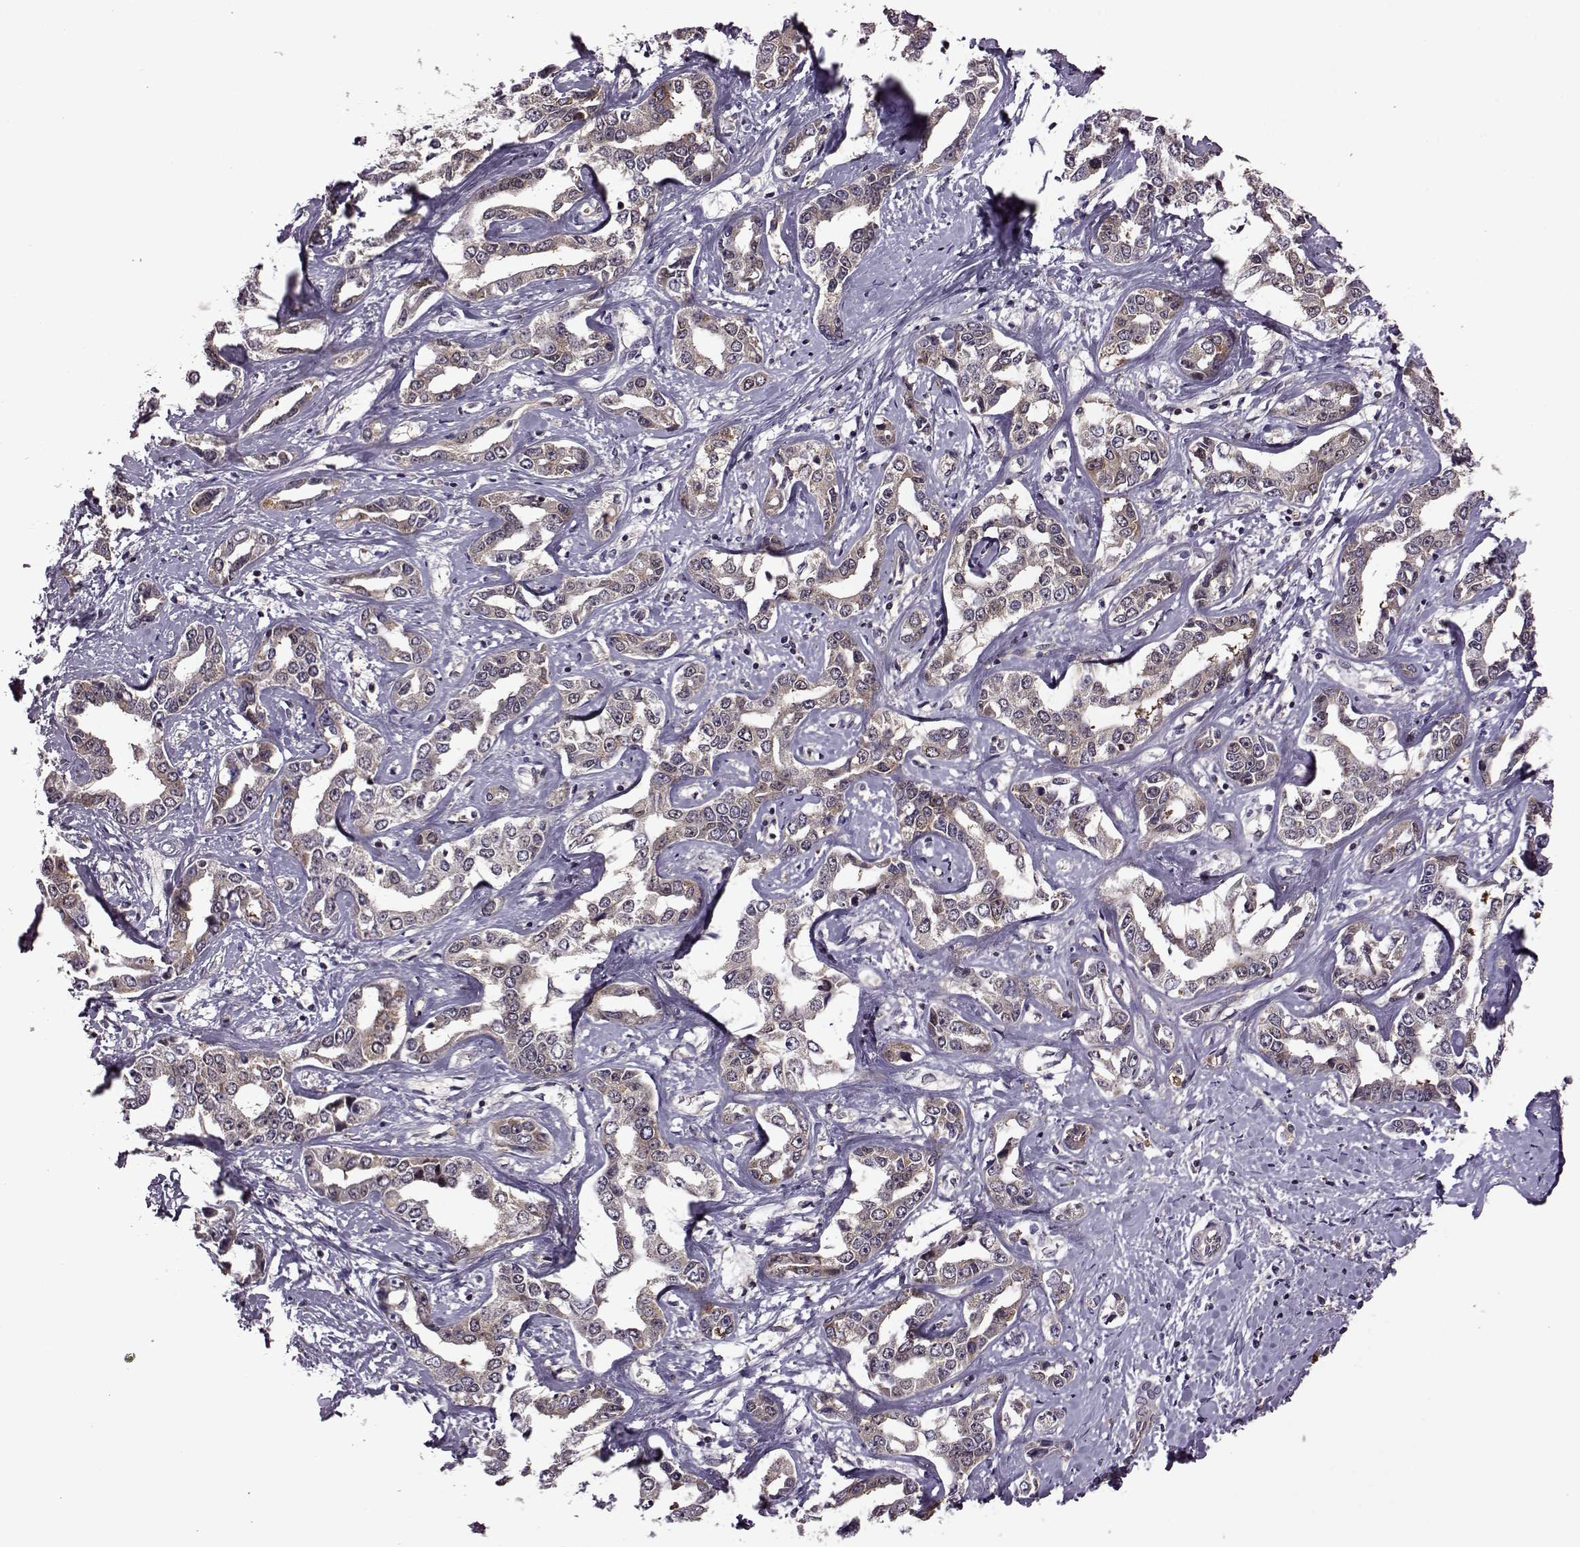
{"staining": {"intensity": "moderate", "quantity": ">75%", "location": "cytoplasmic/membranous"}, "tissue": "liver cancer", "cell_type": "Tumor cells", "image_type": "cancer", "snomed": [{"axis": "morphology", "description": "Cholangiocarcinoma"}, {"axis": "topography", "description": "Liver"}], "caption": "Protein staining demonstrates moderate cytoplasmic/membranous positivity in approximately >75% of tumor cells in liver cancer (cholangiocarcinoma). (Stains: DAB in brown, nuclei in blue, Microscopy: brightfield microscopy at high magnification).", "gene": "URI1", "patient": {"sex": "male", "age": 59}}